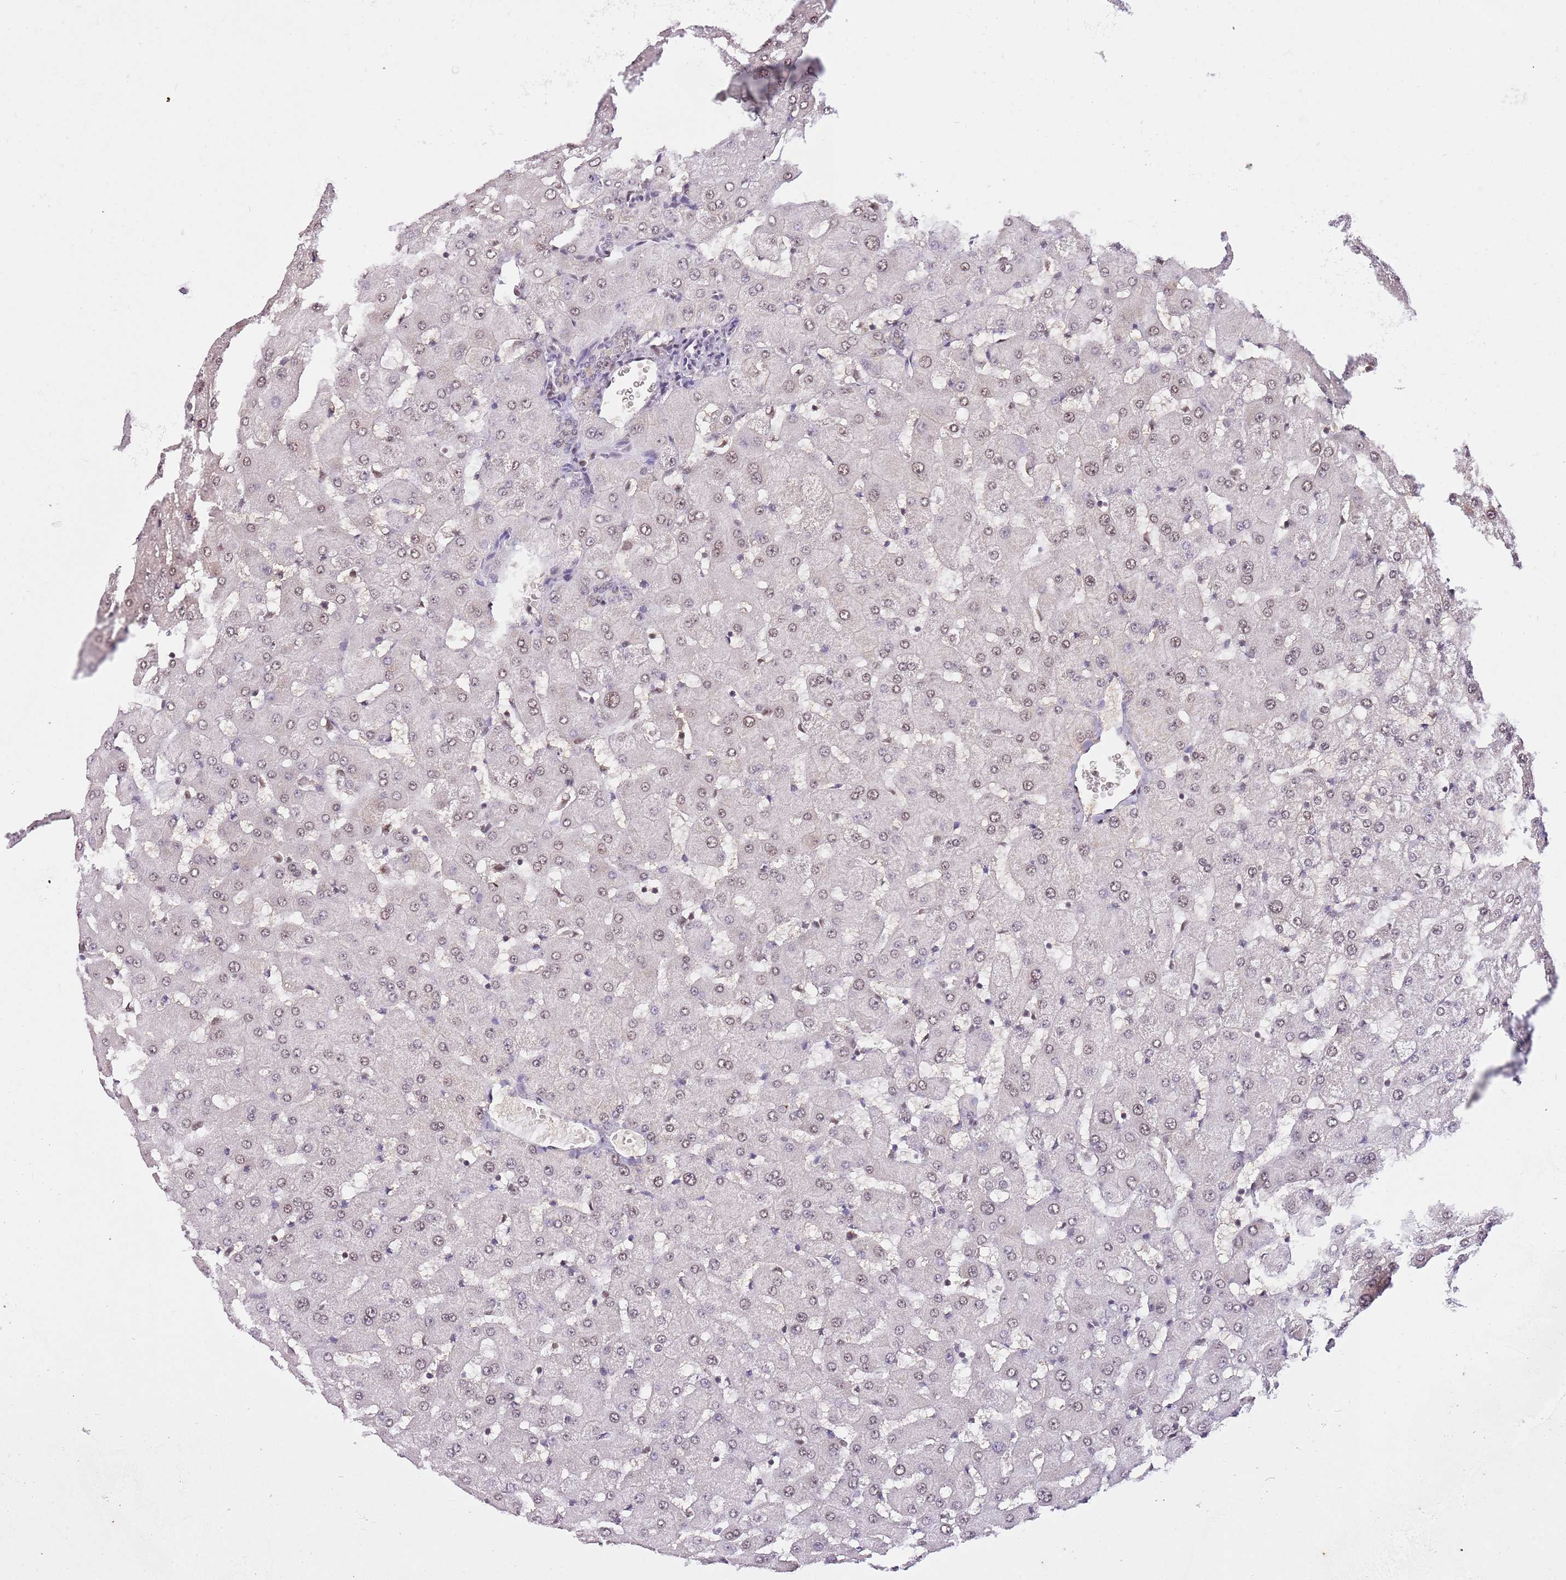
{"staining": {"intensity": "weak", "quantity": "<25%", "location": "cytoplasmic/membranous"}, "tissue": "liver", "cell_type": "Cholangiocytes", "image_type": "normal", "snomed": [{"axis": "morphology", "description": "Normal tissue, NOS"}, {"axis": "topography", "description": "Liver"}], "caption": "Protein analysis of benign liver demonstrates no significant expression in cholangiocytes.", "gene": "RFK", "patient": {"sex": "female", "age": 63}}